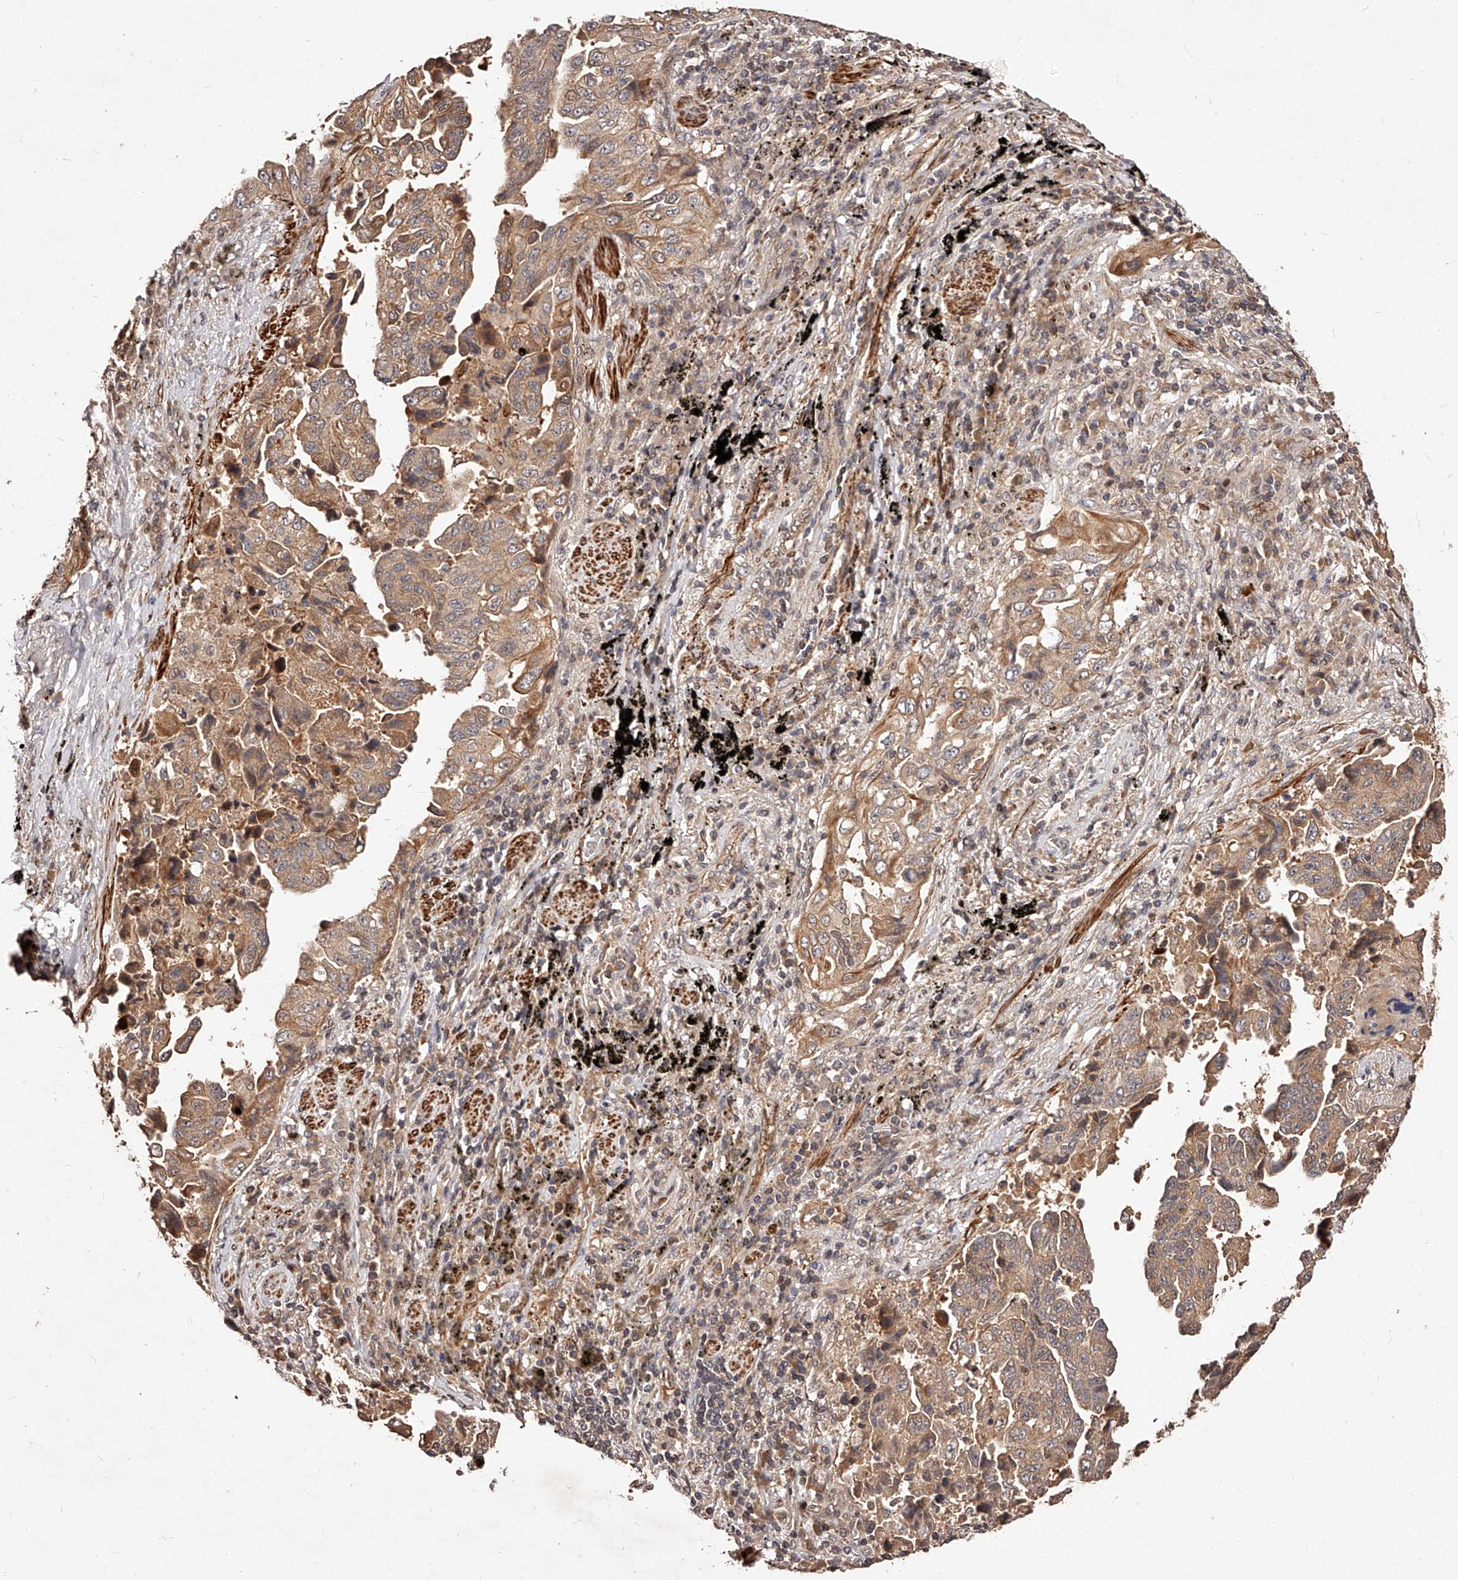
{"staining": {"intensity": "moderate", "quantity": ">75%", "location": "cytoplasmic/membranous"}, "tissue": "lung cancer", "cell_type": "Tumor cells", "image_type": "cancer", "snomed": [{"axis": "morphology", "description": "Adenocarcinoma, NOS"}, {"axis": "topography", "description": "Lung"}], "caption": "High-power microscopy captured an immunohistochemistry (IHC) photomicrograph of adenocarcinoma (lung), revealing moderate cytoplasmic/membranous staining in approximately >75% of tumor cells.", "gene": "CUL7", "patient": {"sex": "female", "age": 51}}